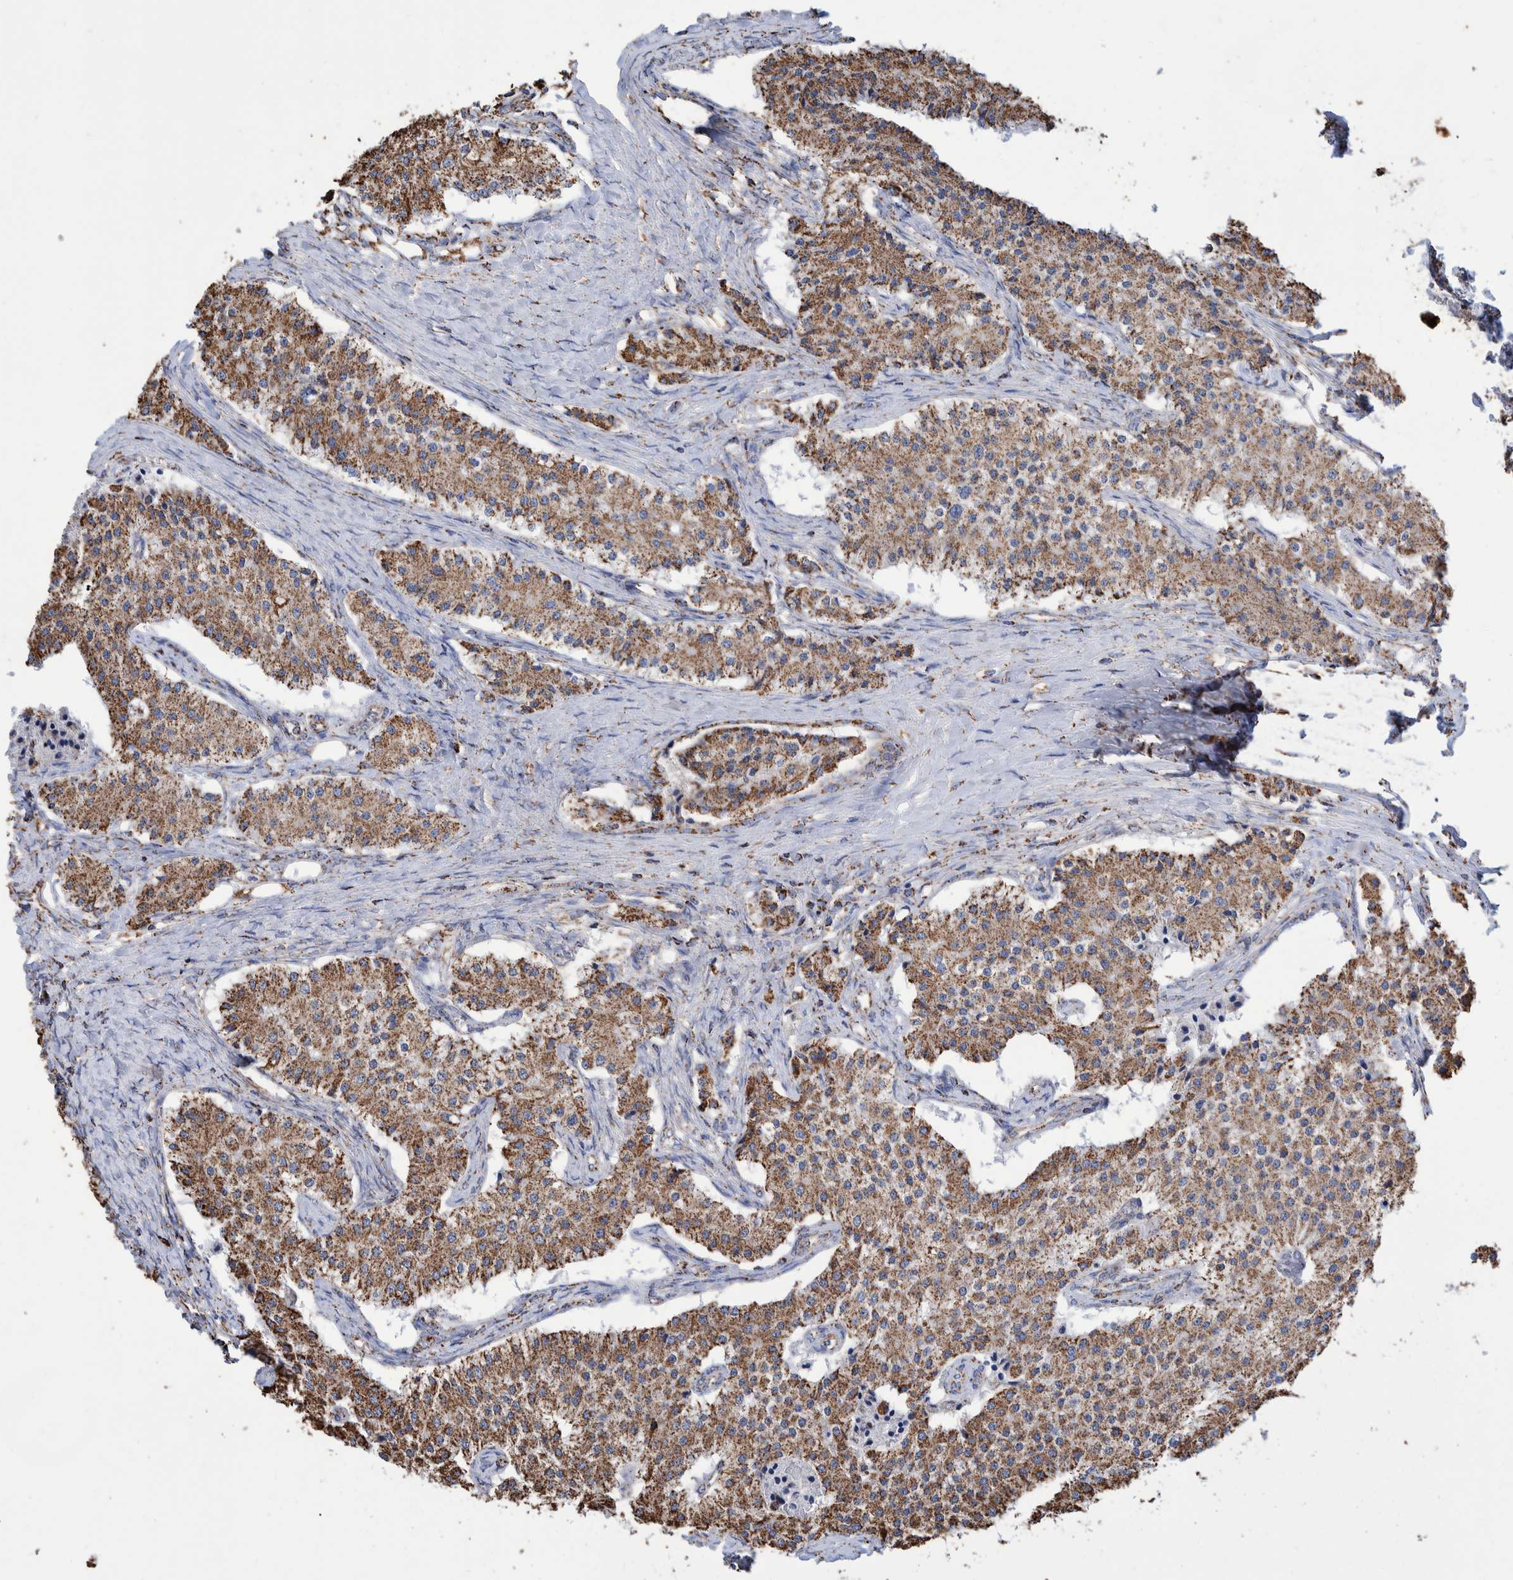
{"staining": {"intensity": "strong", "quantity": ">75%", "location": "cytoplasmic/membranous"}, "tissue": "carcinoid", "cell_type": "Tumor cells", "image_type": "cancer", "snomed": [{"axis": "morphology", "description": "Carcinoid, malignant, NOS"}, {"axis": "topography", "description": "Colon"}], "caption": "Carcinoid was stained to show a protein in brown. There is high levels of strong cytoplasmic/membranous staining in about >75% of tumor cells. (DAB (3,3'-diaminobenzidine) = brown stain, brightfield microscopy at high magnification).", "gene": "VPS26C", "patient": {"sex": "female", "age": 52}}